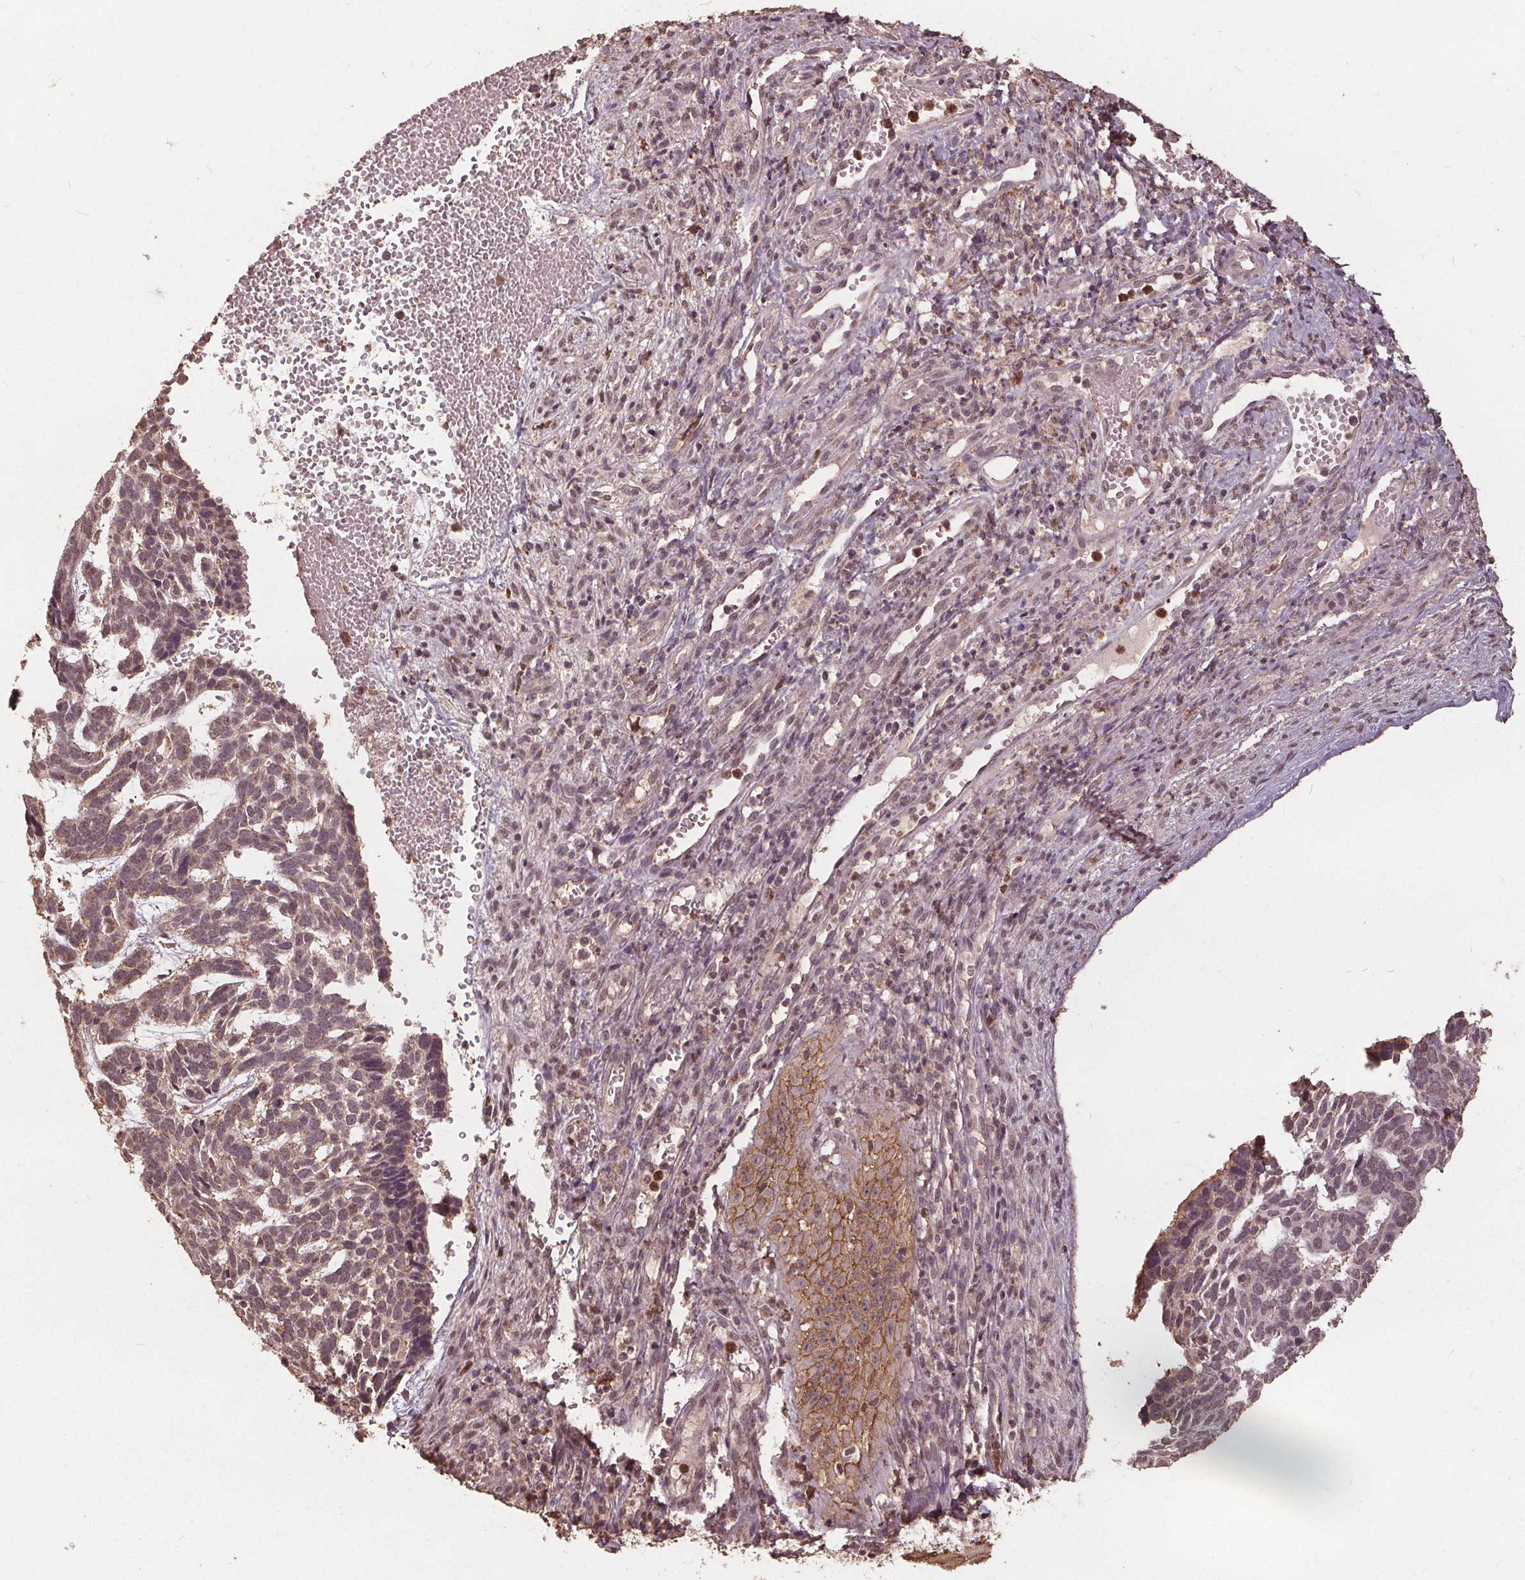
{"staining": {"intensity": "weak", "quantity": "25%-75%", "location": "cytoplasmic/membranous"}, "tissue": "skin cancer", "cell_type": "Tumor cells", "image_type": "cancer", "snomed": [{"axis": "morphology", "description": "Basal cell carcinoma"}, {"axis": "topography", "description": "Skin"}], "caption": "Skin cancer stained with IHC shows weak cytoplasmic/membranous staining in approximately 25%-75% of tumor cells.", "gene": "DSG3", "patient": {"sex": "male", "age": 78}}